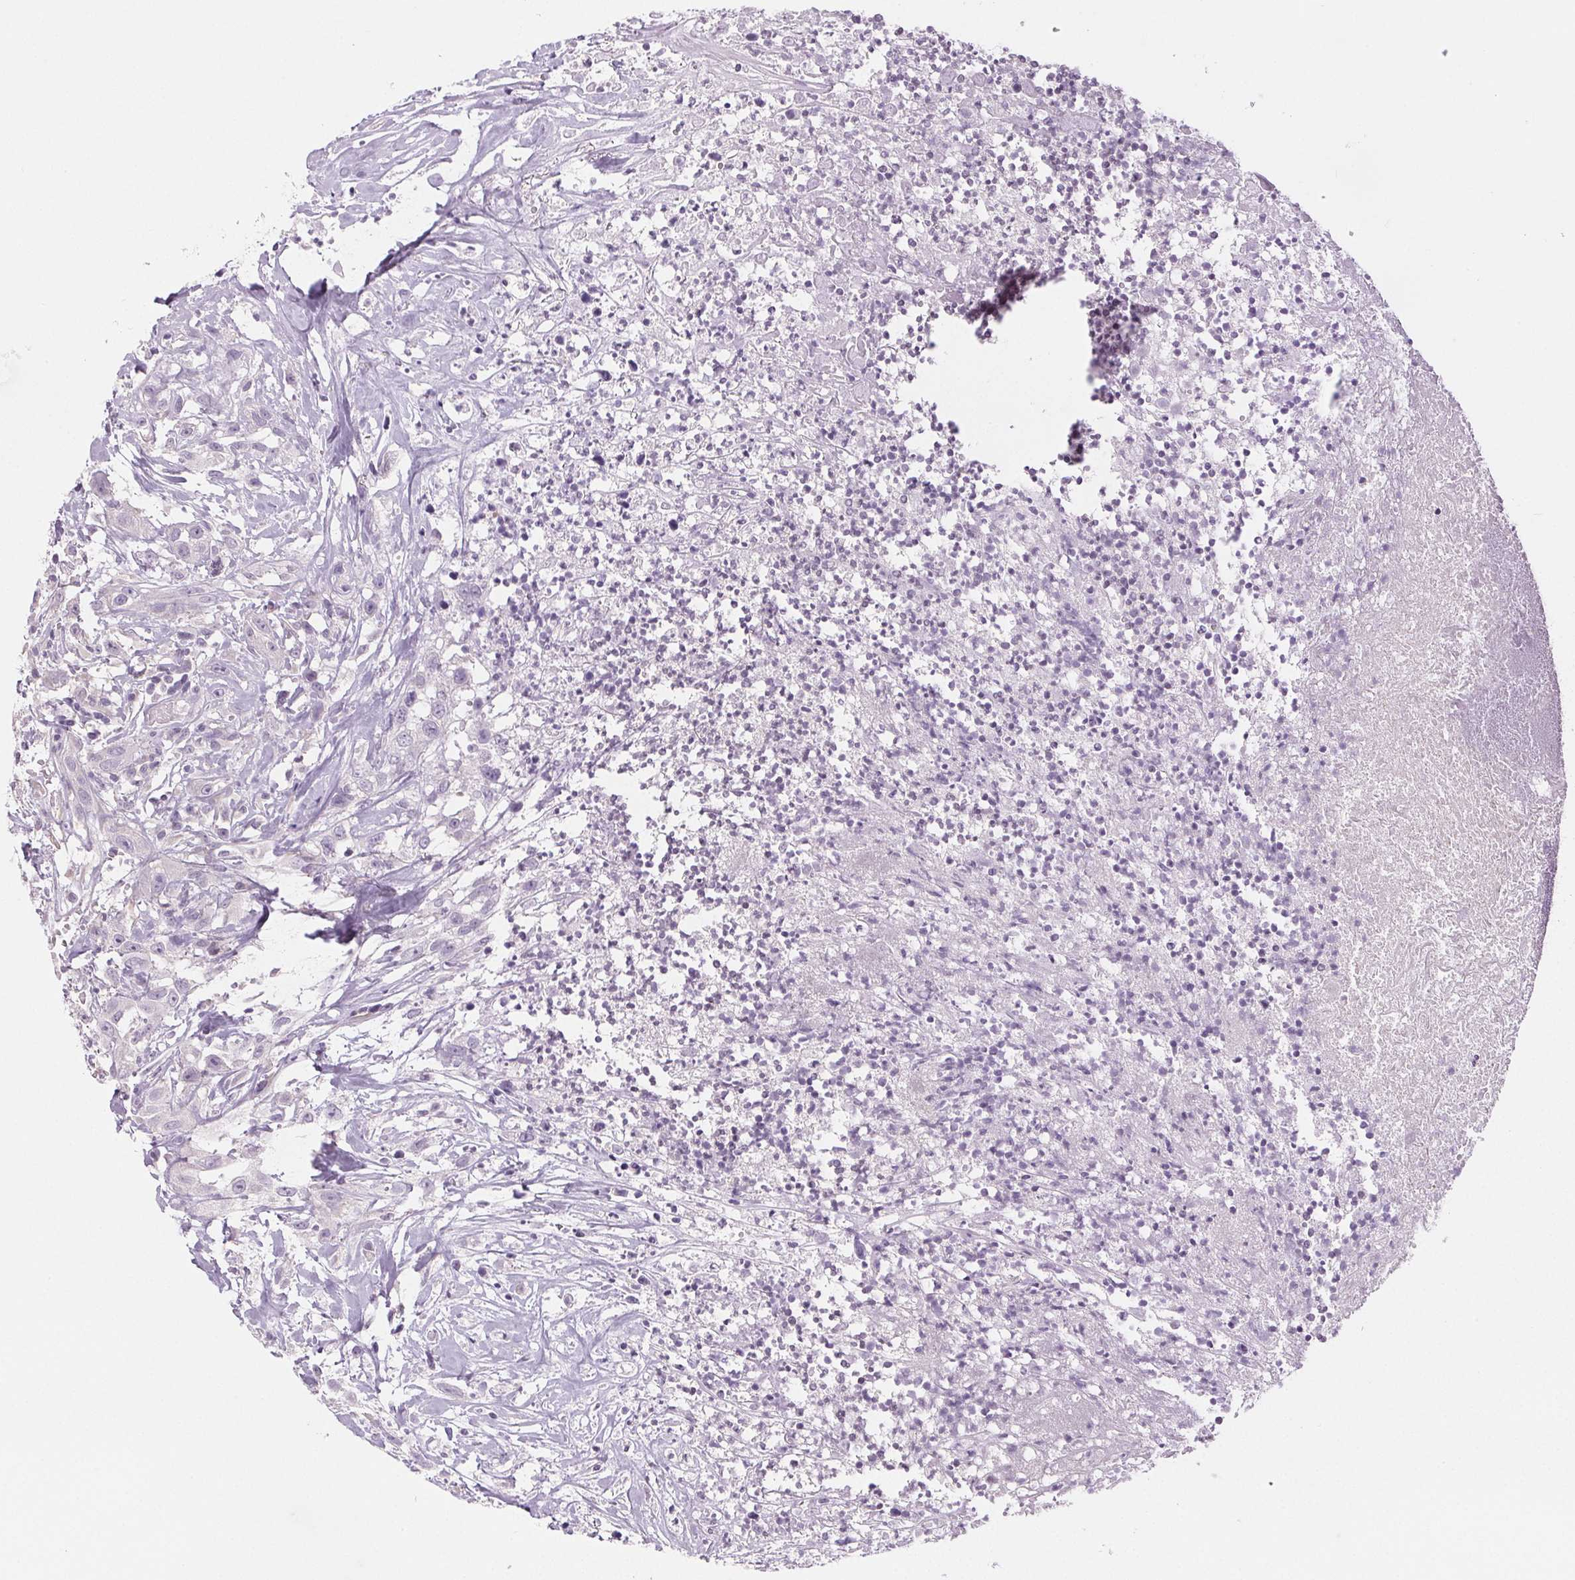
{"staining": {"intensity": "negative", "quantity": "none", "location": "none"}, "tissue": "head and neck cancer", "cell_type": "Tumor cells", "image_type": "cancer", "snomed": [{"axis": "morphology", "description": "Squamous cell carcinoma, NOS"}, {"axis": "topography", "description": "Head-Neck"}], "caption": "IHC of head and neck squamous cell carcinoma demonstrates no expression in tumor cells.", "gene": "DNAJC6", "patient": {"sex": "male", "age": 57}}